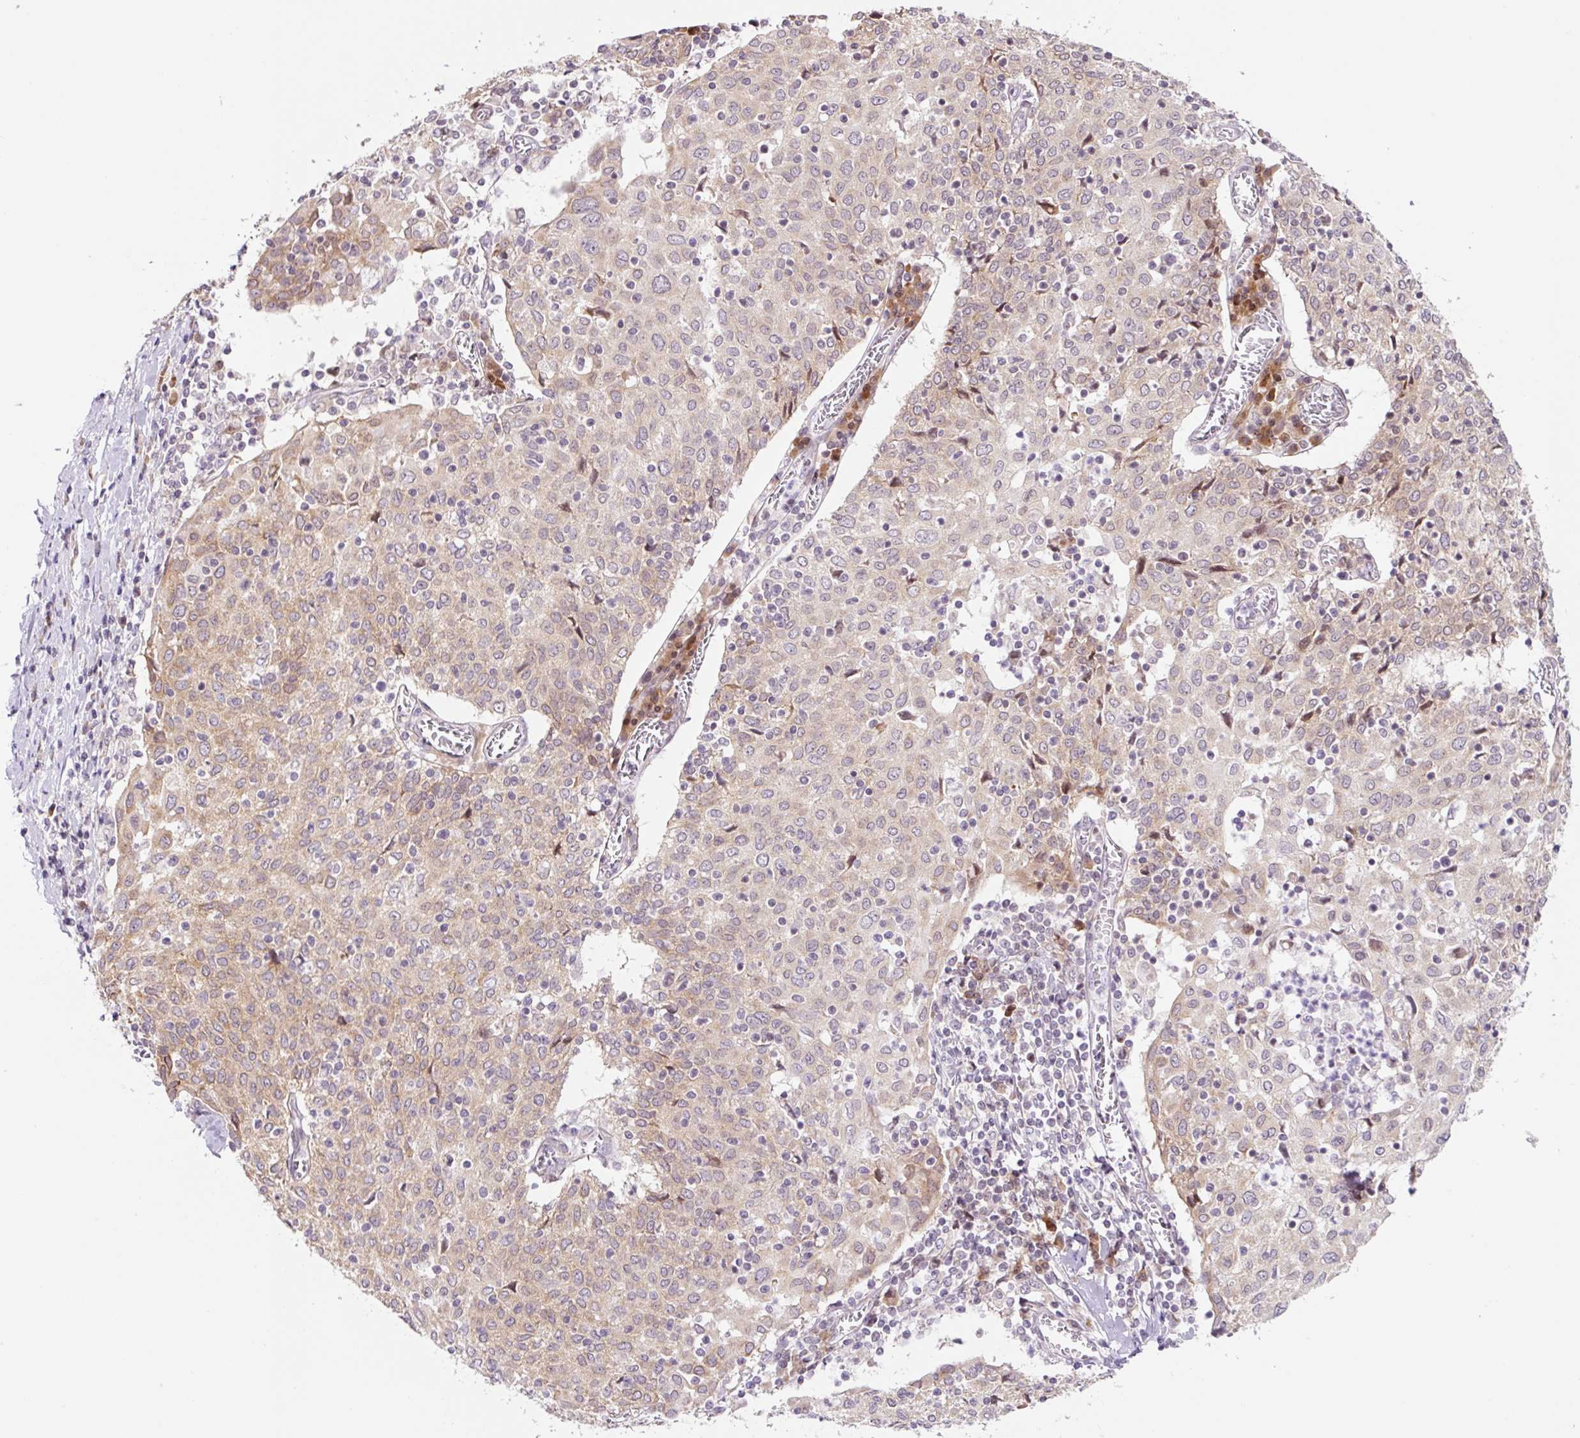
{"staining": {"intensity": "weak", "quantity": ">75%", "location": "cytoplasmic/membranous"}, "tissue": "cervical cancer", "cell_type": "Tumor cells", "image_type": "cancer", "snomed": [{"axis": "morphology", "description": "Squamous cell carcinoma, NOS"}, {"axis": "topography", "description": "Cervix"}], "caption": "Immunohistochemistry (IHC) image of neoplastic tissue: human cervical cancer (squamous cell carcinoma) stained using IHC reveals low levels of weak protein expression localized specifically in the cytoplasmic/membranous of tumor cells, appearing as a cytoplasmic/membranous brown color.", "gene": "RPL41", "patient": {"sex": "female", "age": 52}}